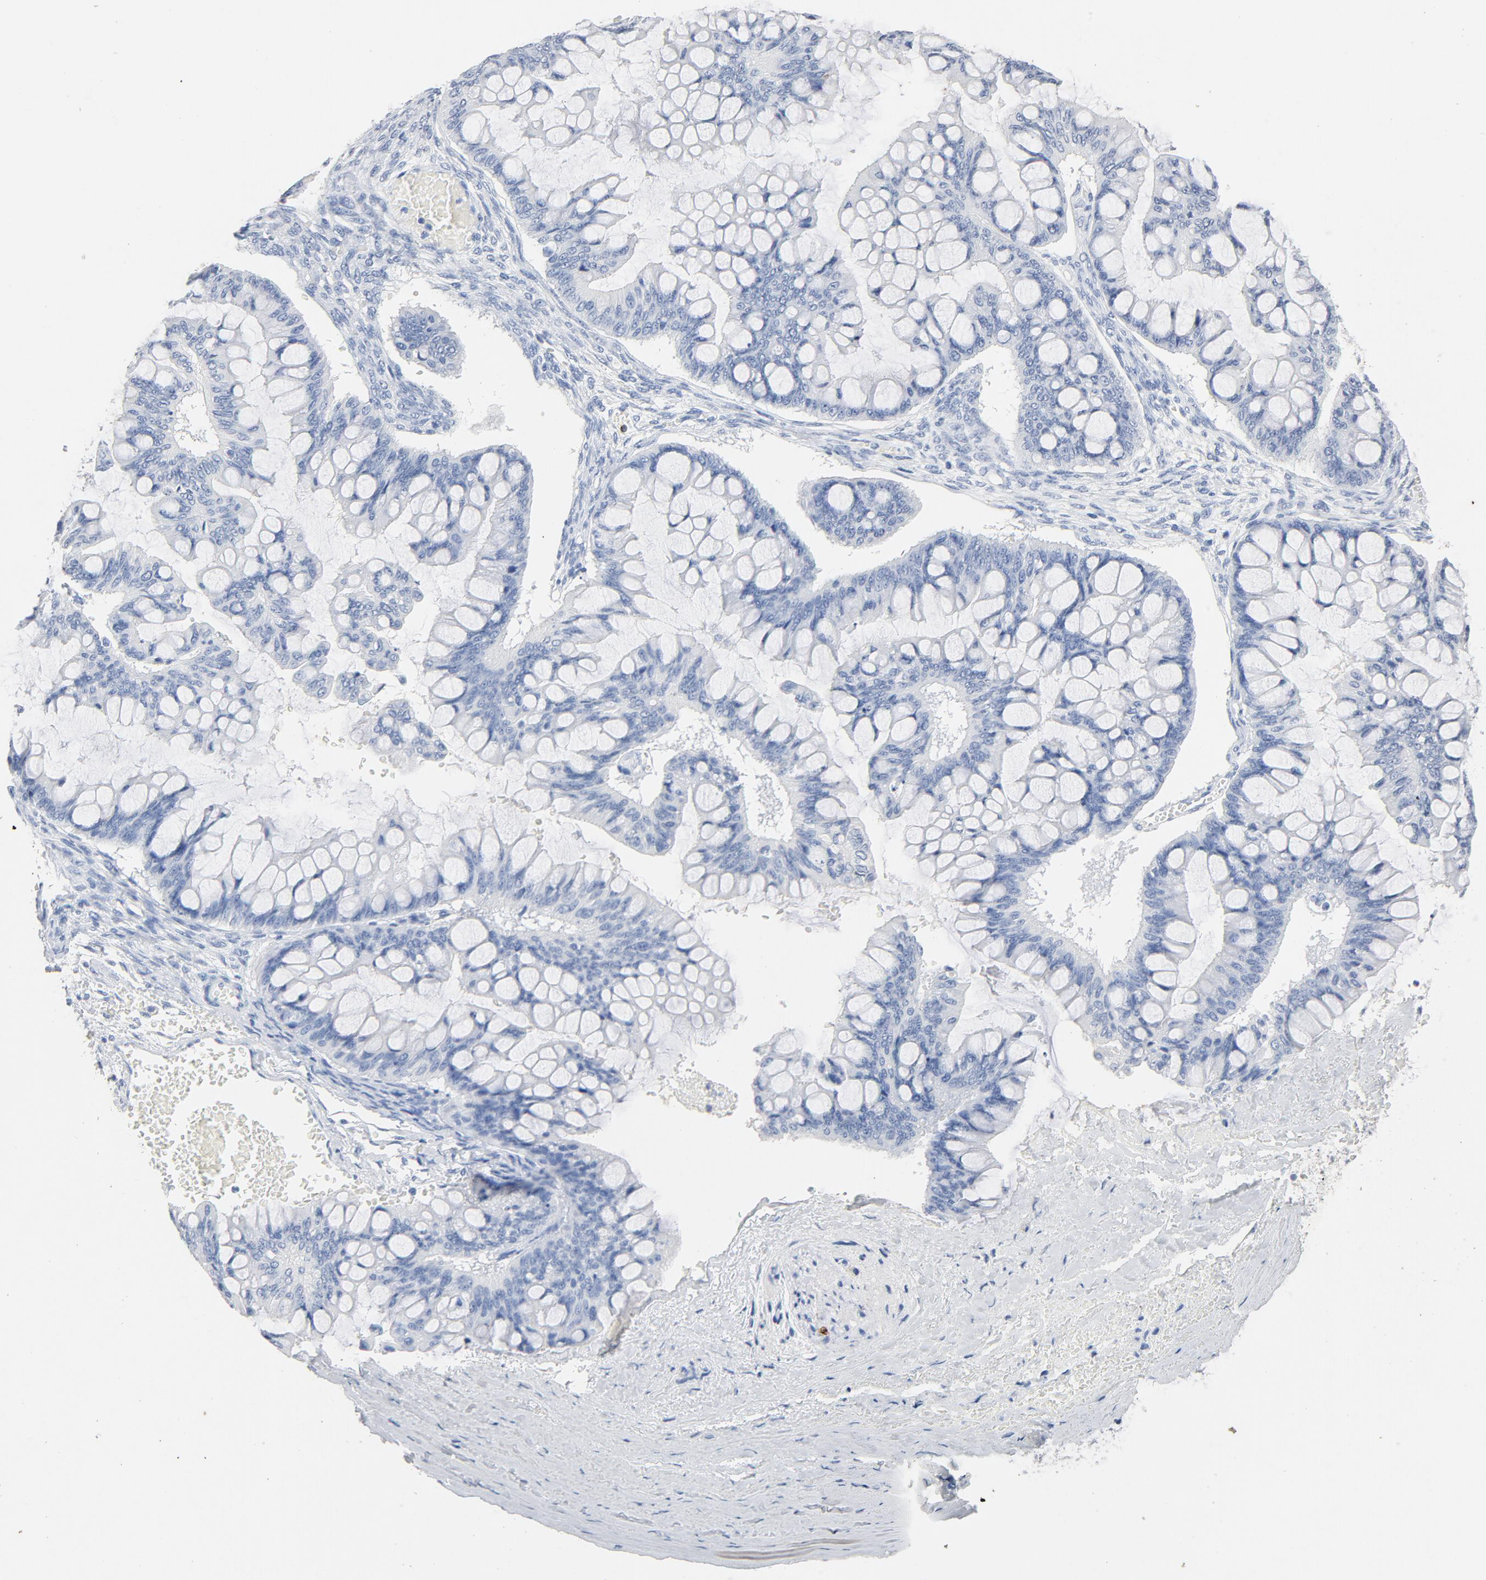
{"staining": {"intensity": "negative", "quantity": "none", "location": "none"}, "tissue": "ovarian cancer", "cell_type": "Tumor cells", "image_type": "cancer", "snomed": [{"axis": "morphology", "description": "Cystadenocarcinoma, mucinous, NOS"}, {"axis": "topography", "description": "Ovary"}], "caption": "Tumor cells show no significant expression in ovarian cancer (mucinous cystadenocarcinoma).", "gene": "PTPRB", "patient": {"sex": "female", "age": 73}}